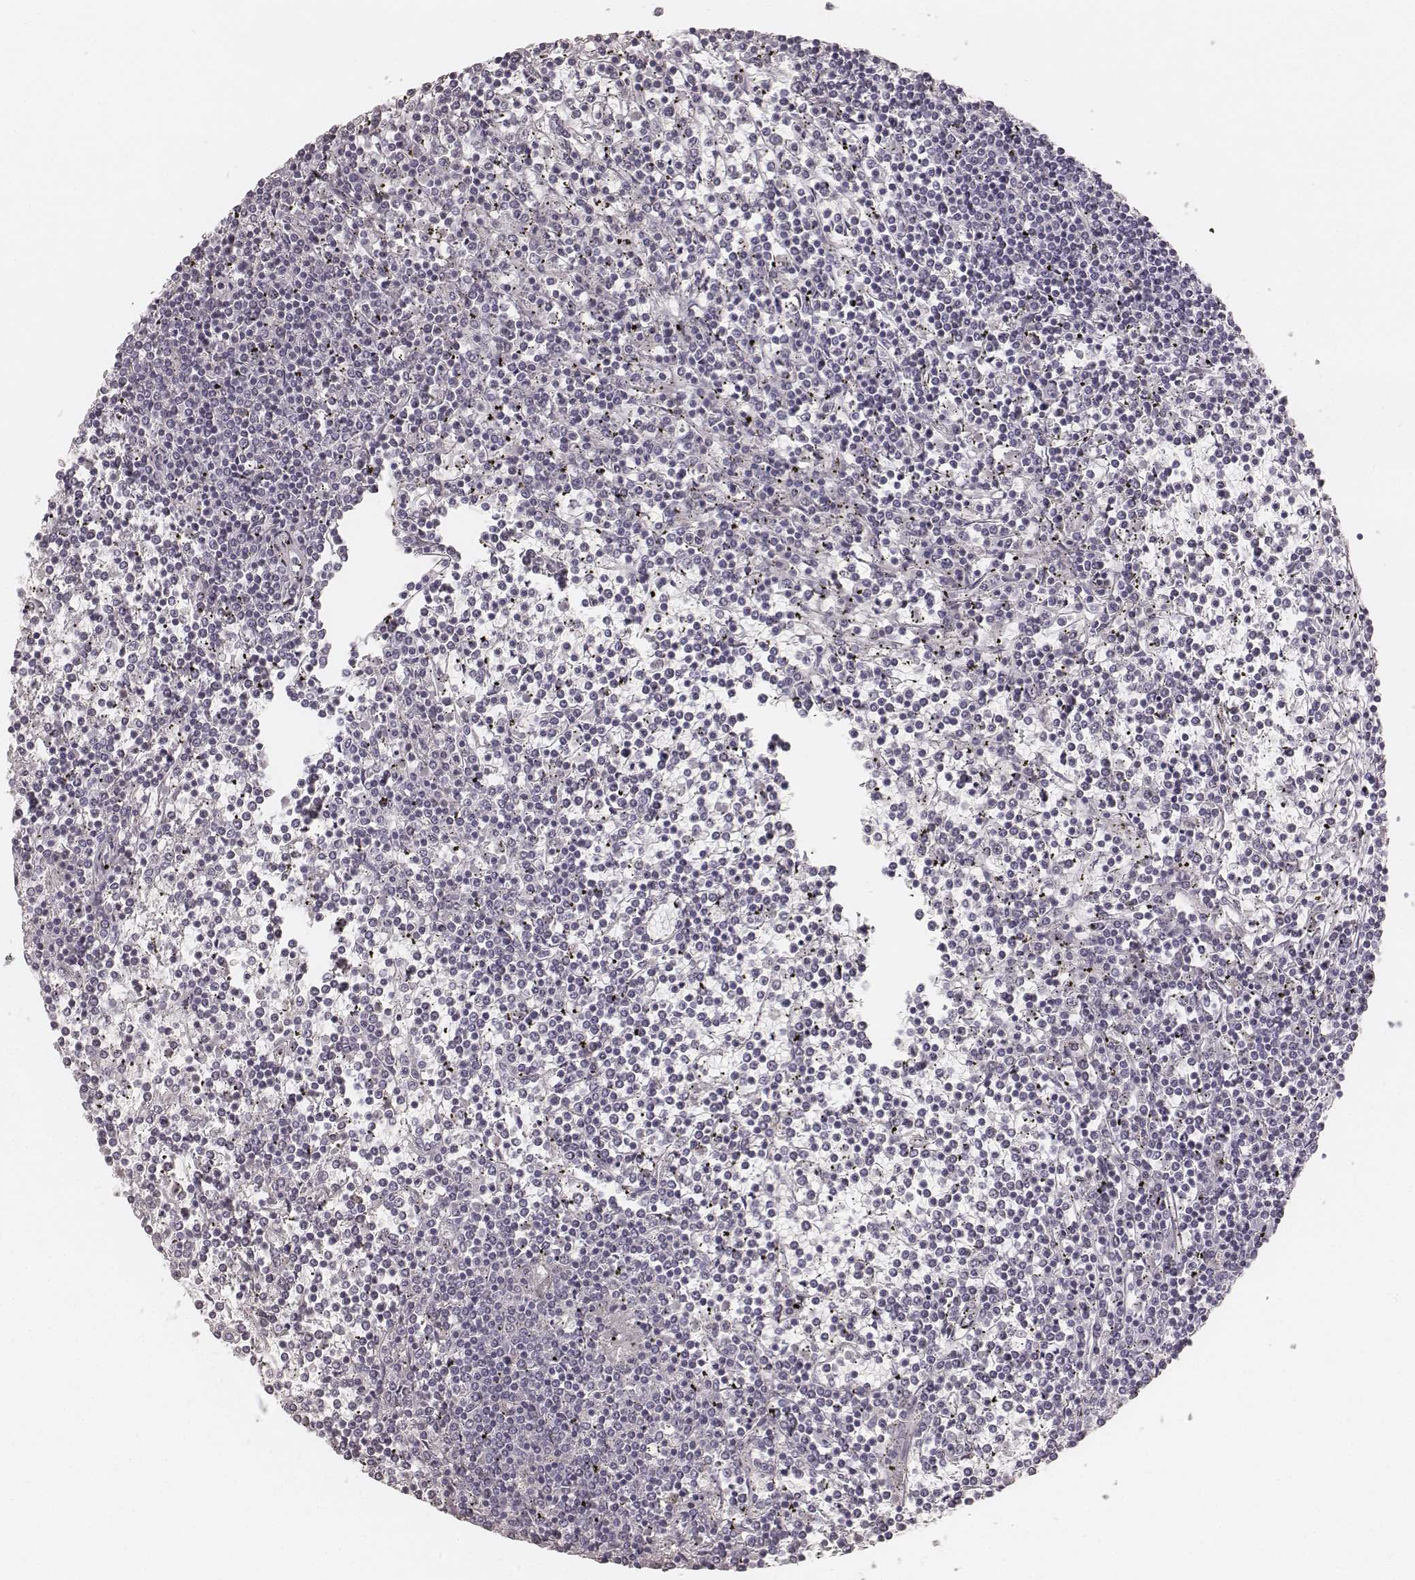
{"staining": {"intensity": "negative", "quantity": "none", "location": "none"}, "tissue": "lymphoma", "cell_type": "Tumor cells", "image_type": "cancer", "snomed": [{"axis": "morphology", "description": "Malignant lymphoma, non-Hodgkin's type, Low grade"}, {"axis": "topography", "description": "Spleen"}], "caption": "IHC photomicrograph of lymphoma stained for a protein (brown), which demonstrates no expression in tumor cells. (DAB (3,3'-diaminobenzidine) immunohistochemistry with hematoxylin counter stain).", "gene": "KRT26", "patient": {"sex": "female", "age": 19}}